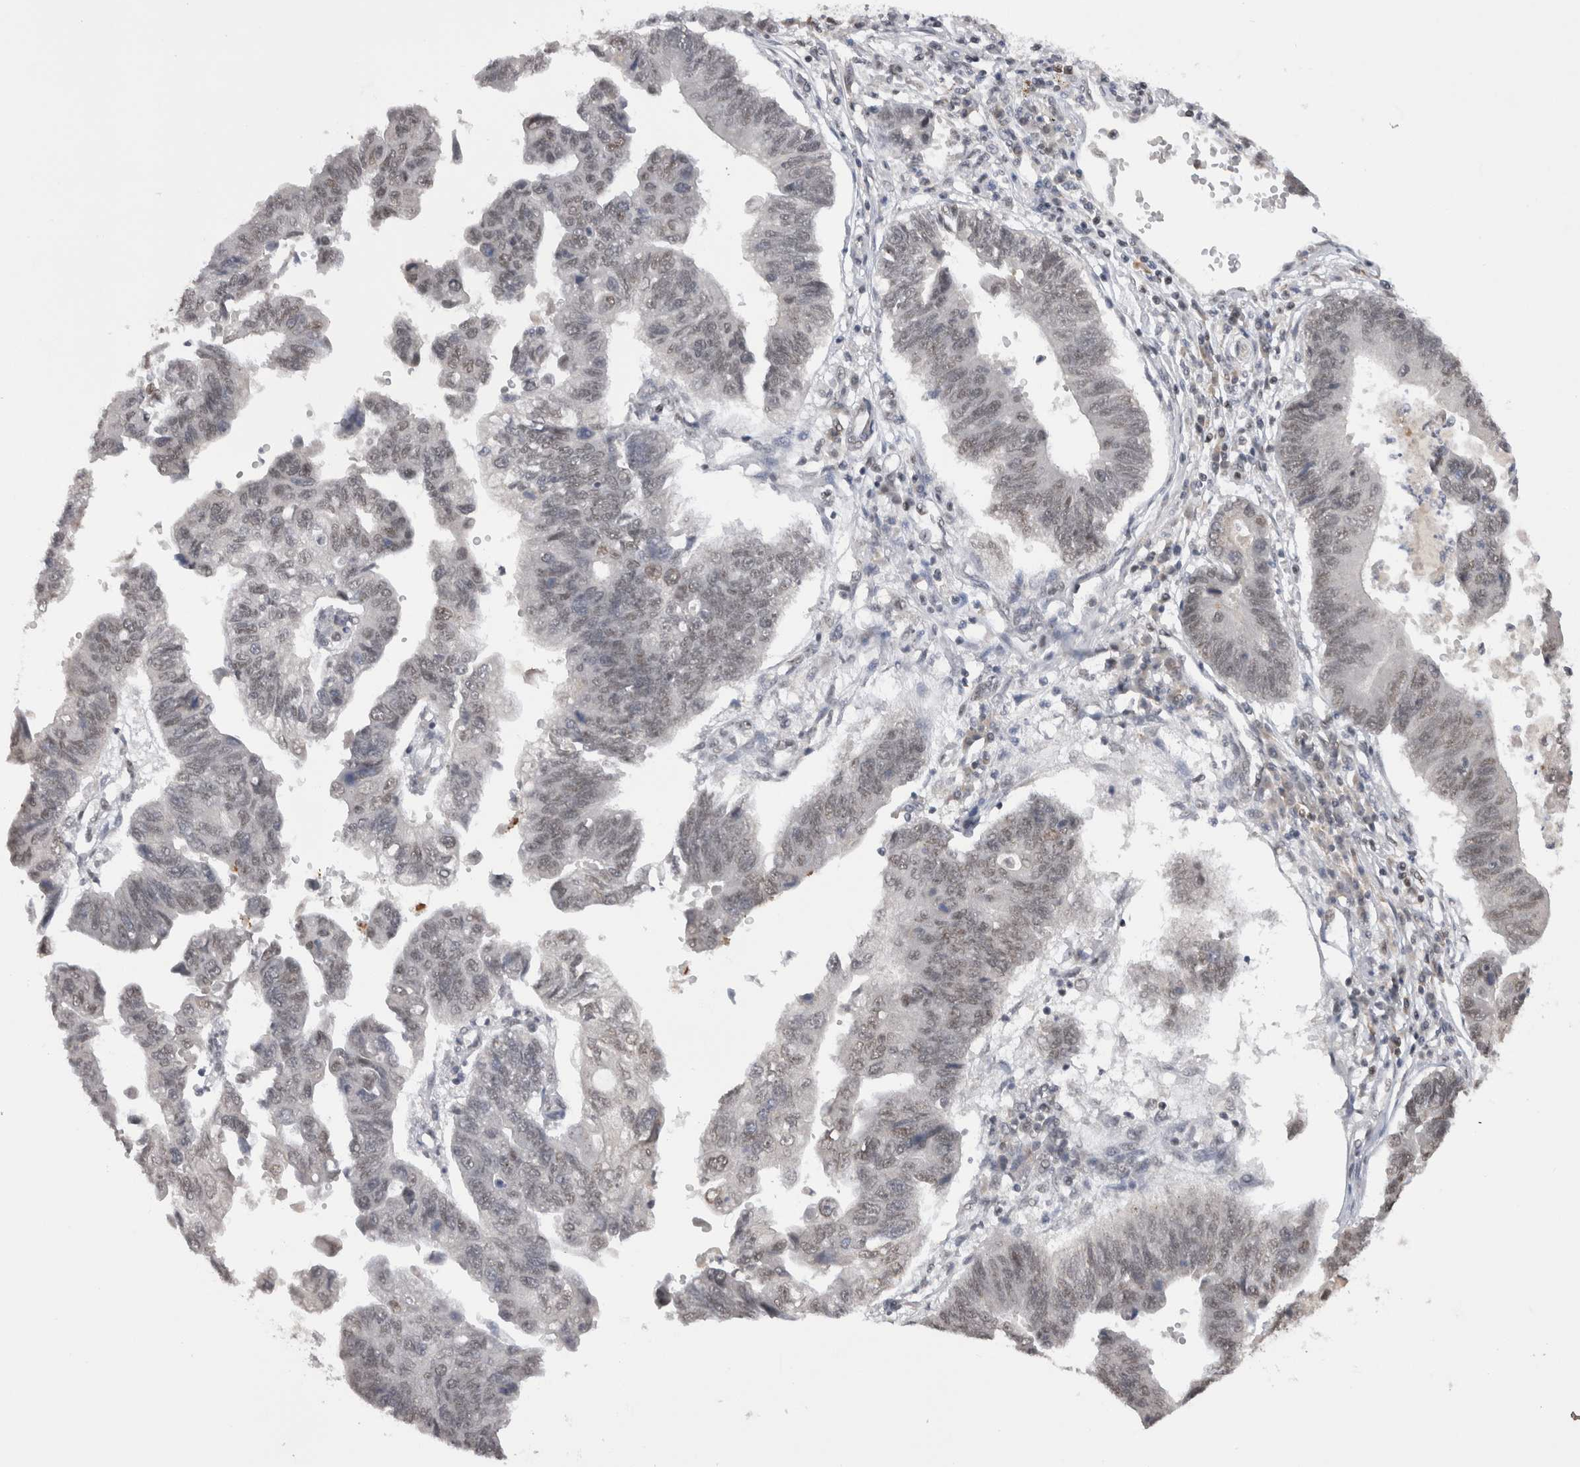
{"staining": {"intensity": "weak", "quantity": "<25%", "location": "nuclear"}, "tissue": "stomach cancer", "cell_type": "Tumor cells", "image_type": "cancer", "snomed": [{"axis": "morphology", "description": "Adenocarcinoma, NOS"}, {"axis": "topography", "description": "Stomach"}], "caption": "Human stomach adenocarcinoma stained for a protein using immunohistochemistry (IHC) shows no staining in tumor cells.", "gene": "DAXX", "patient": {"sex": "male", "age": 59}}